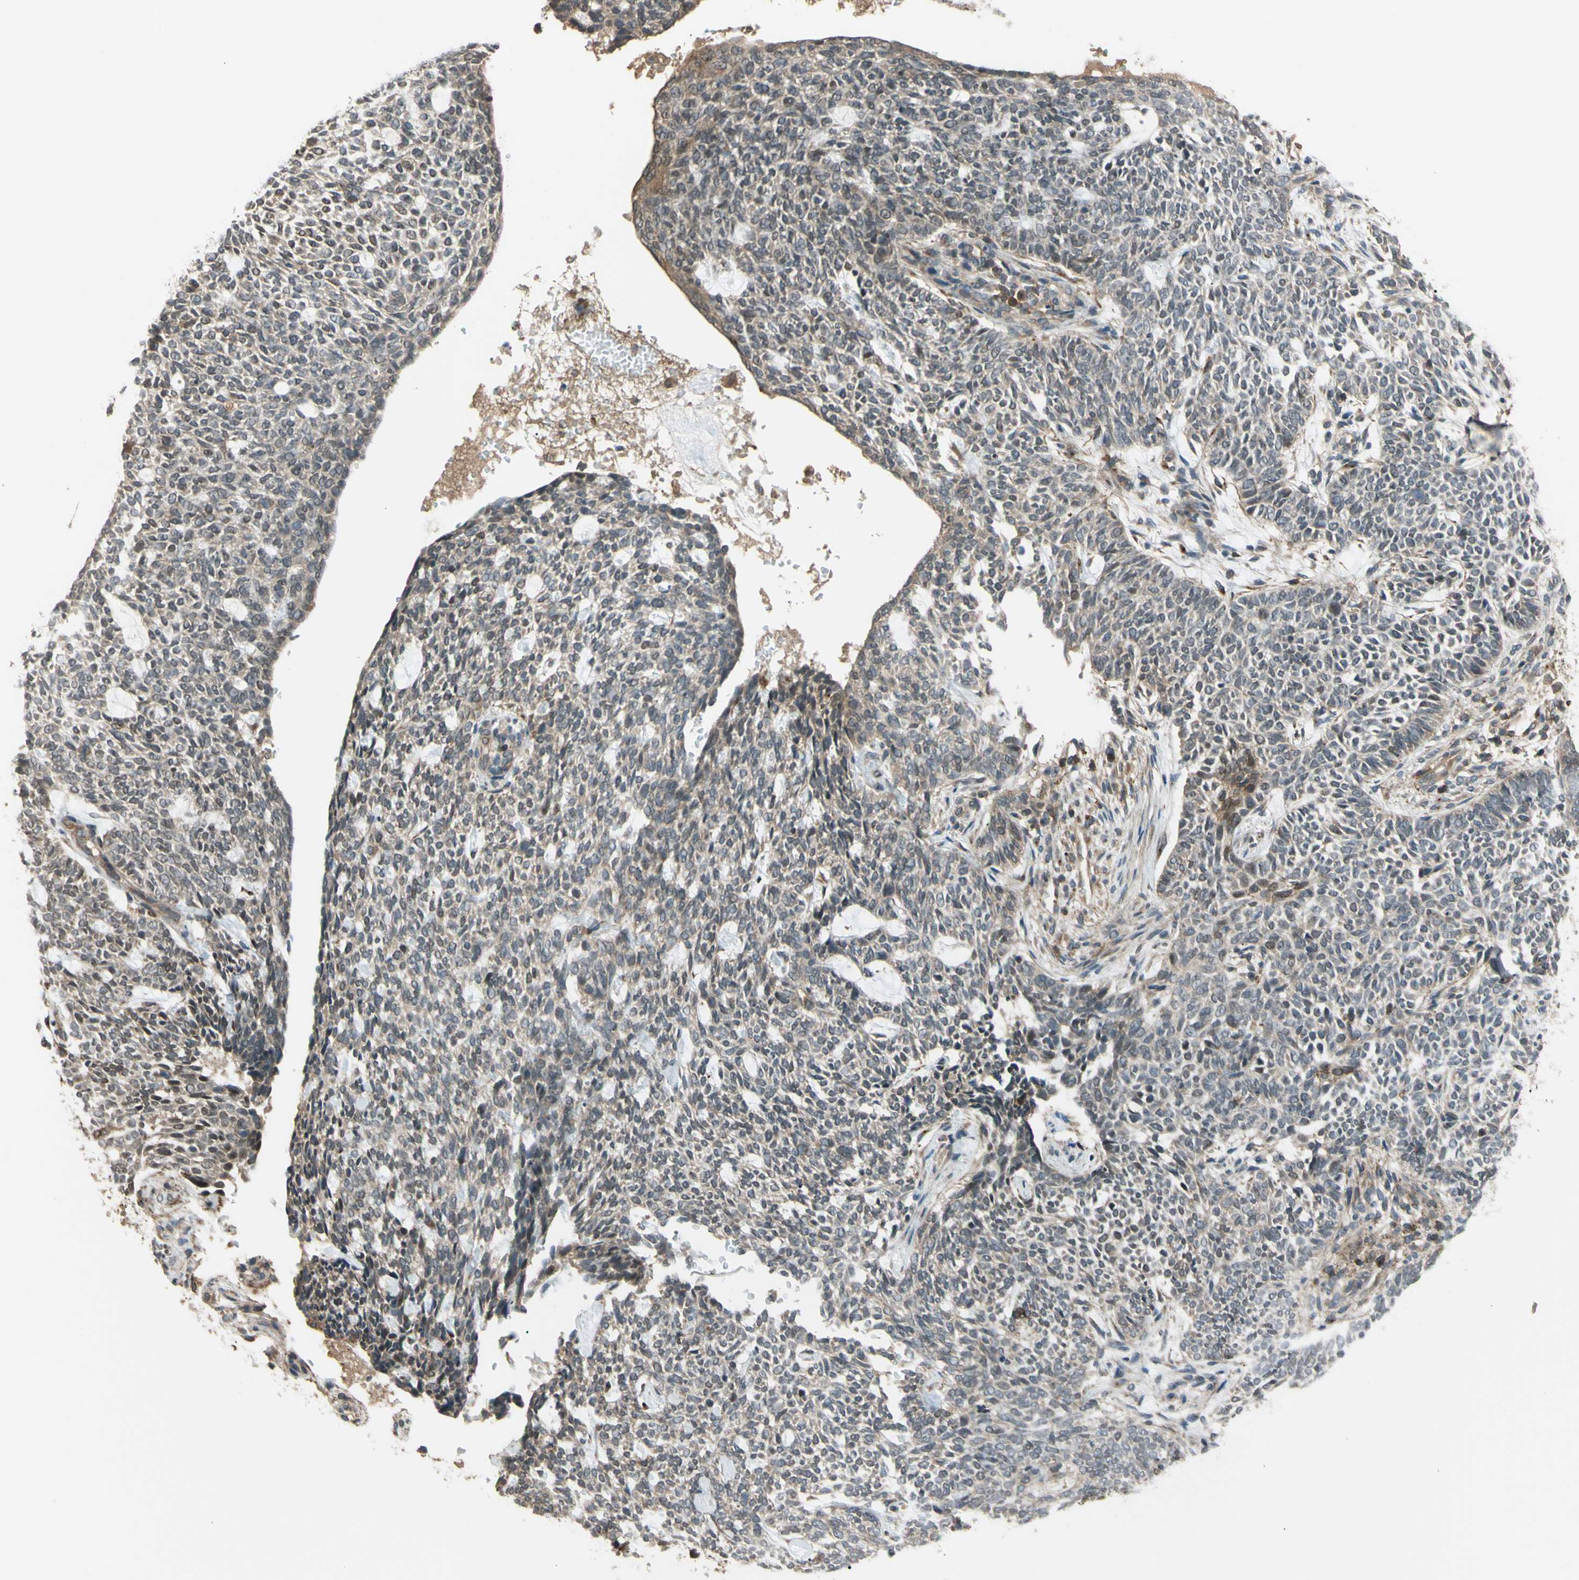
{"staining": {"intensity": "weak", "quantity": "<25%", "location": "cytoplasmic/membranous,nuclear"}, "tissue": "skin cancer", "cell_type": "Tumor cells", "image_type": "cancer", "snomed": [{"axis": "morphology", "description": "Basal cell carcinoma"}, {"axis": "topography", "description": "Skin"}], "caption": "Immunohistochemical staining of basal cell carcinoma (skin) demonstrates no significant expression in tumor cells.", "gene": "FLII", "patient": {"sex": "male", "age": 87}}